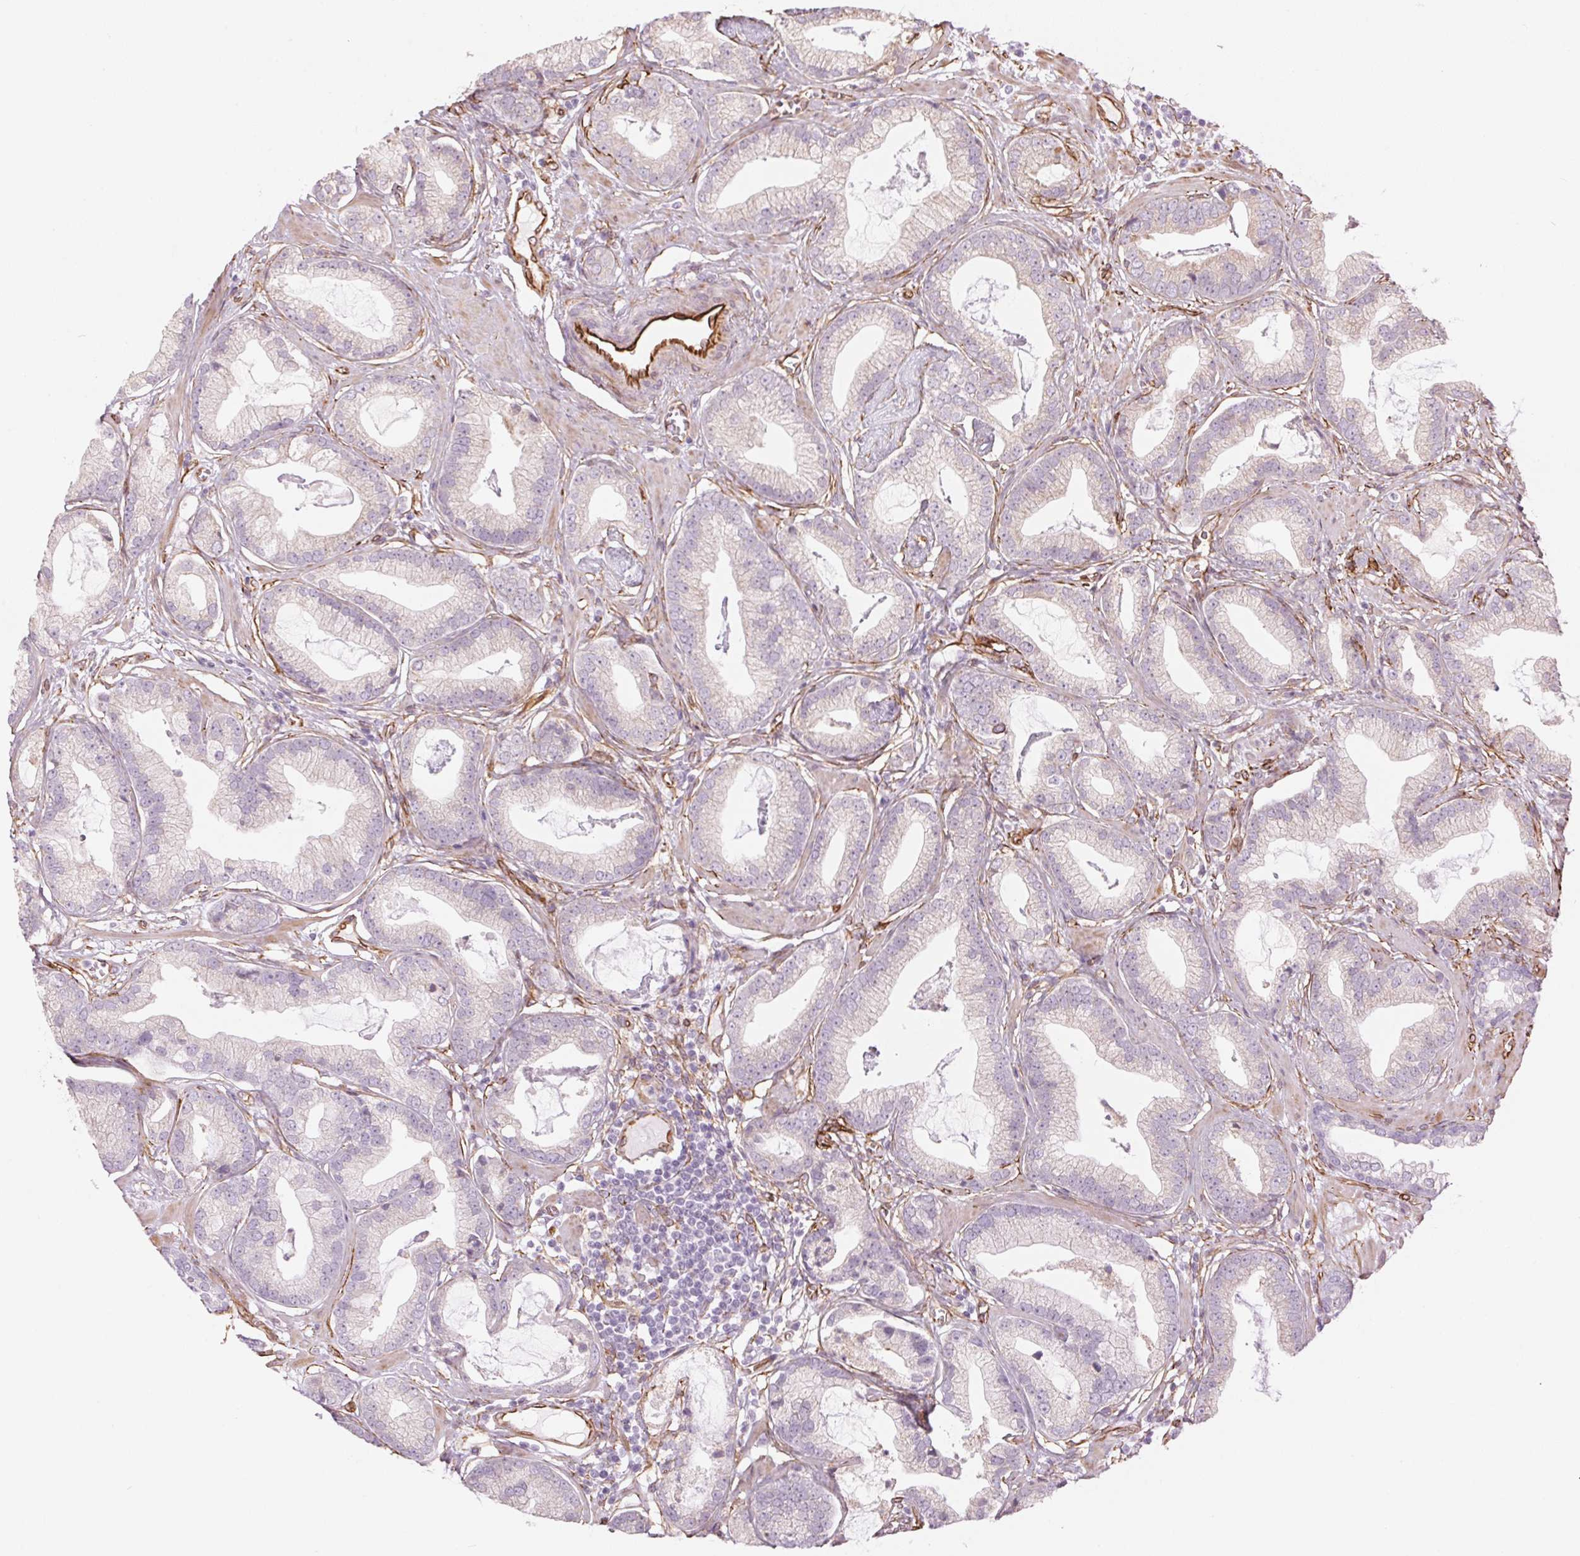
{"staining": {"intensity": "negative", "quantity": "none", "location": "none"}, "tissue": "prostate cancer", "cell_type": "Tumor cells", "image_type": "cancer", "snomed": [{"axis": "morphology", "description": "Adenocarcinoma, Low grade"}, {"axis": "topography", "description": "Prostate"}], "caption": "Immunohistochemical staining of human prostate adenocarcinoma (low-grade) exhibits no significant expression in tumor cells.", "gene": "CLPS", "patient": {"sex": "male", "age": 62}}